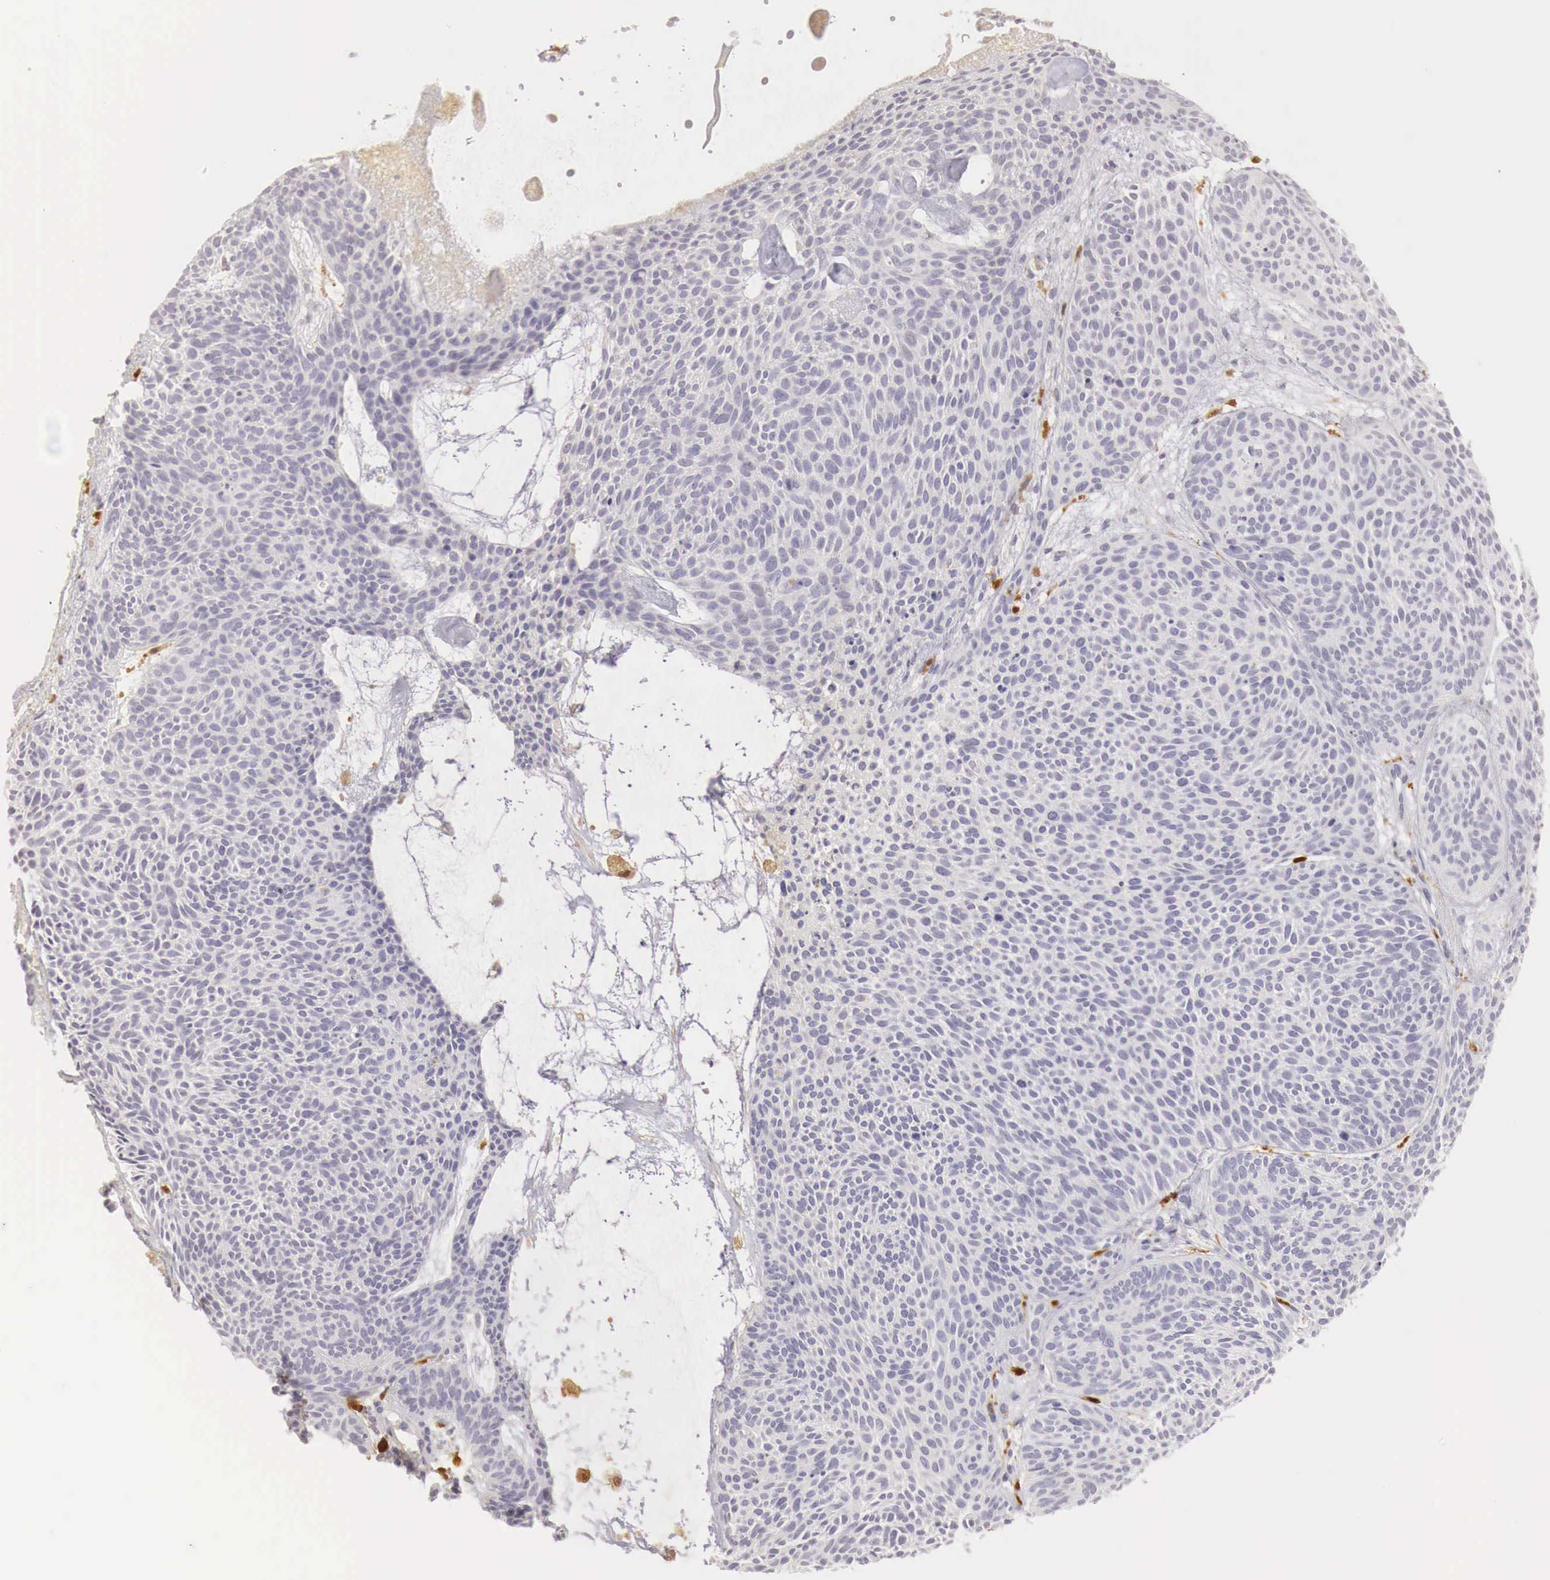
{"staining": {"intensity": "negative", "quantity": "none", "location": "none"}, "tissue": "skin cancer", "cell_type": "Tumor cells", "image_type": "cancer", "snomed": [{"axis": "morphology", "description": "Basal cell carcinoma"}, {"axis": "topography", "description": "Skin"}], "caption": "IHC of human skin cancer shows no positivity in tumor cells.", "gene": "RENBP", "patient": {"sex": "male", "age": 84}}